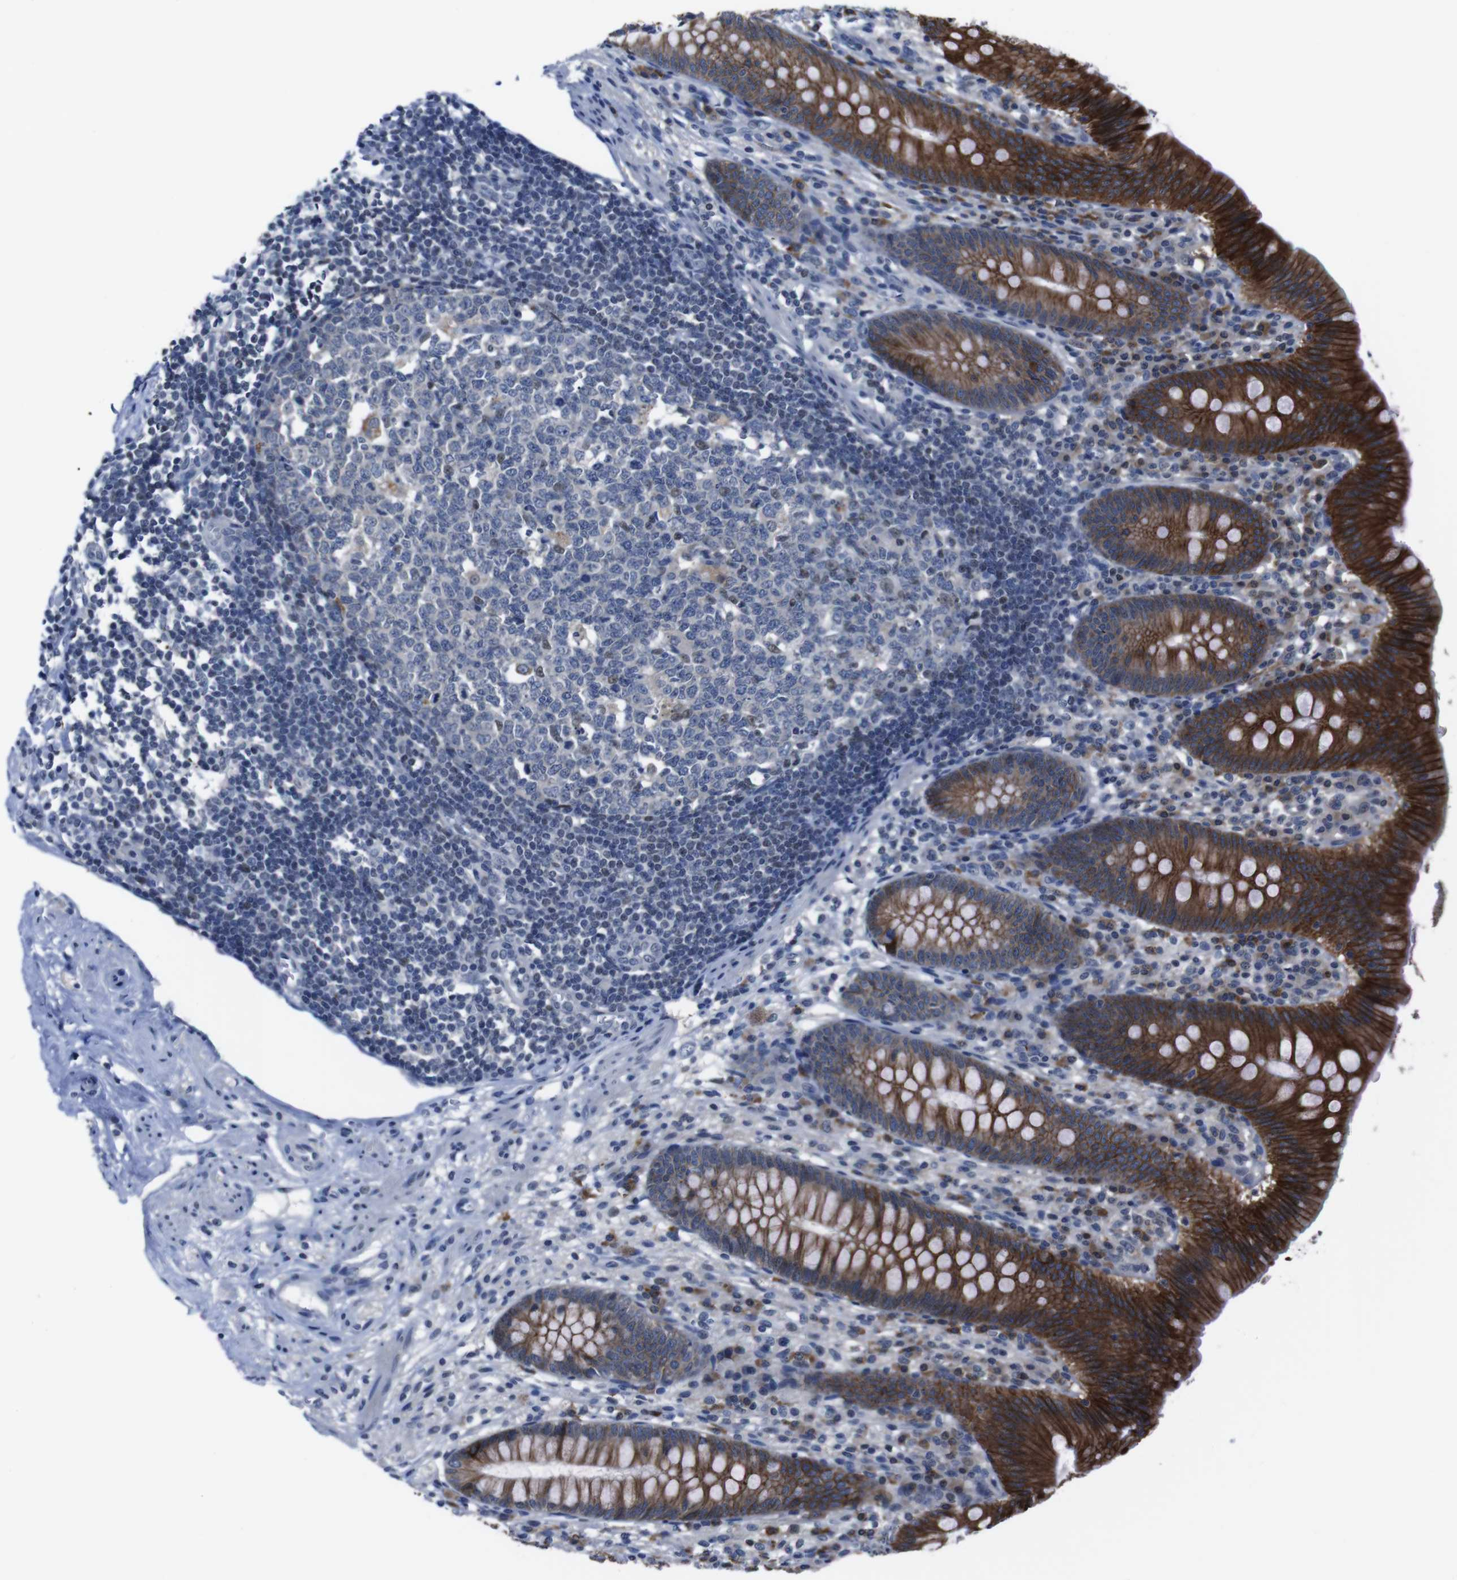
{"staining": {"intensity": "strong", "quantity": "25%-75%", "location": "cytoplasmic/membranous"}, "tissue": "appendix", "cell_type": "Glandular cells", "image_type": "normal", "snomed": [{"axis": "morphology", "description": "Normal tissue, NOS"}, {"axis": "topography", "description": "Appendix"}], "caption": "High-magnification brightfield microscopy of benign appendix stained with DAB (3,3'-diaminobenzidine) (brown) and counterstained with hematoxylin (blue). glandular cells exhibit strong cytoplasmic/membranous staining is identified in approximately25%-75% of cells.", "gene": "SEMA4B", "patient": {"sex": "male", "age": 56}}